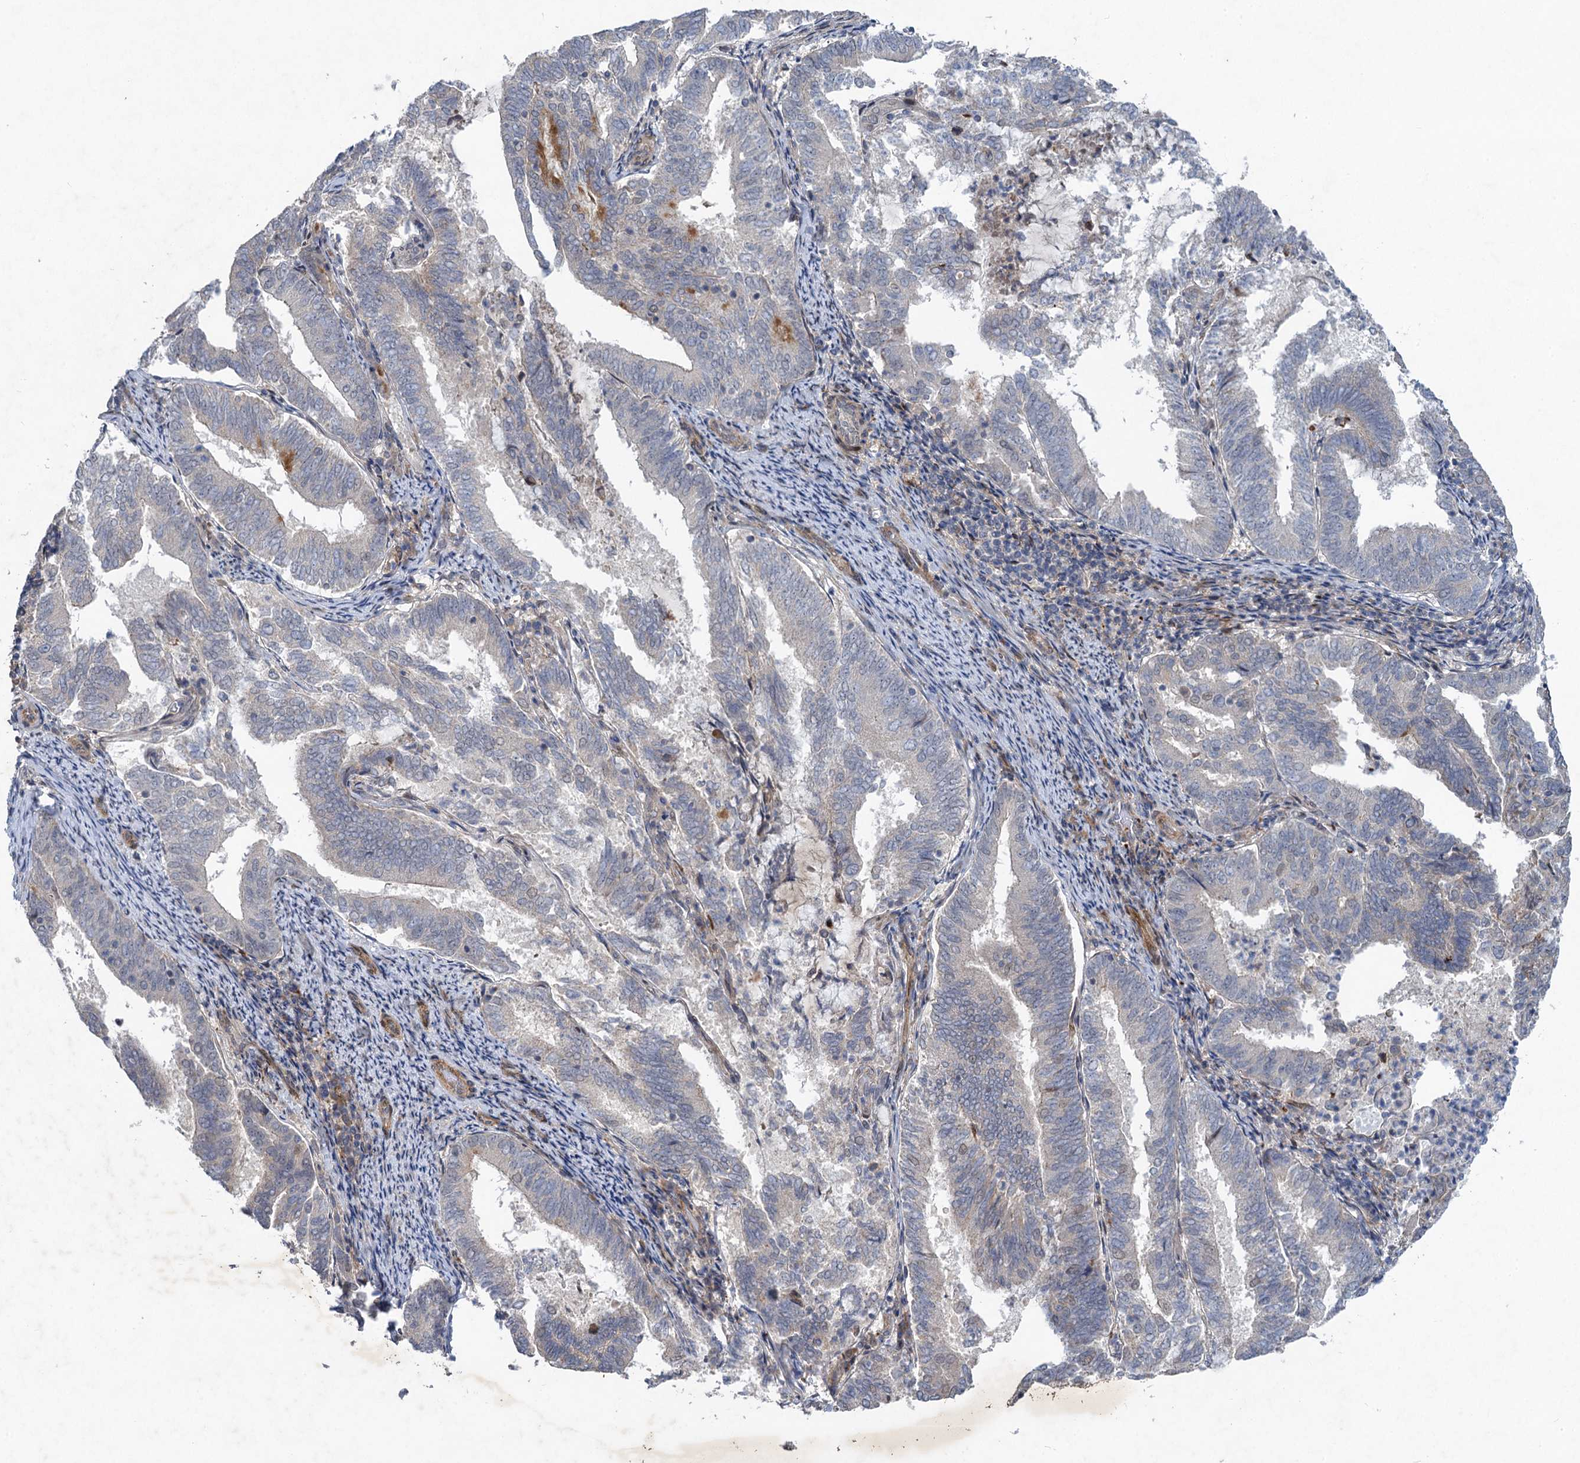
{"staining": {"intensity": "negative", "quantity": "none", "location": "none"}, "tissue": "endometrial cancer", "cell_type": "Tumor cells", "image_type": "cancer", "snomed": [{"axis": "morphology", "description": "Adenocarcinoma, NOS"}, {"axis": "topography", "description": "Endometrium"}], "caption": "A photomicrograph of endometrial adenocarcinoma stained for a protein demonstrates no brown staining in tumor cells. Nuclei are stained in blue.", "gene": "NUDT22", "patient": {"sex": "female", "age": 80}}